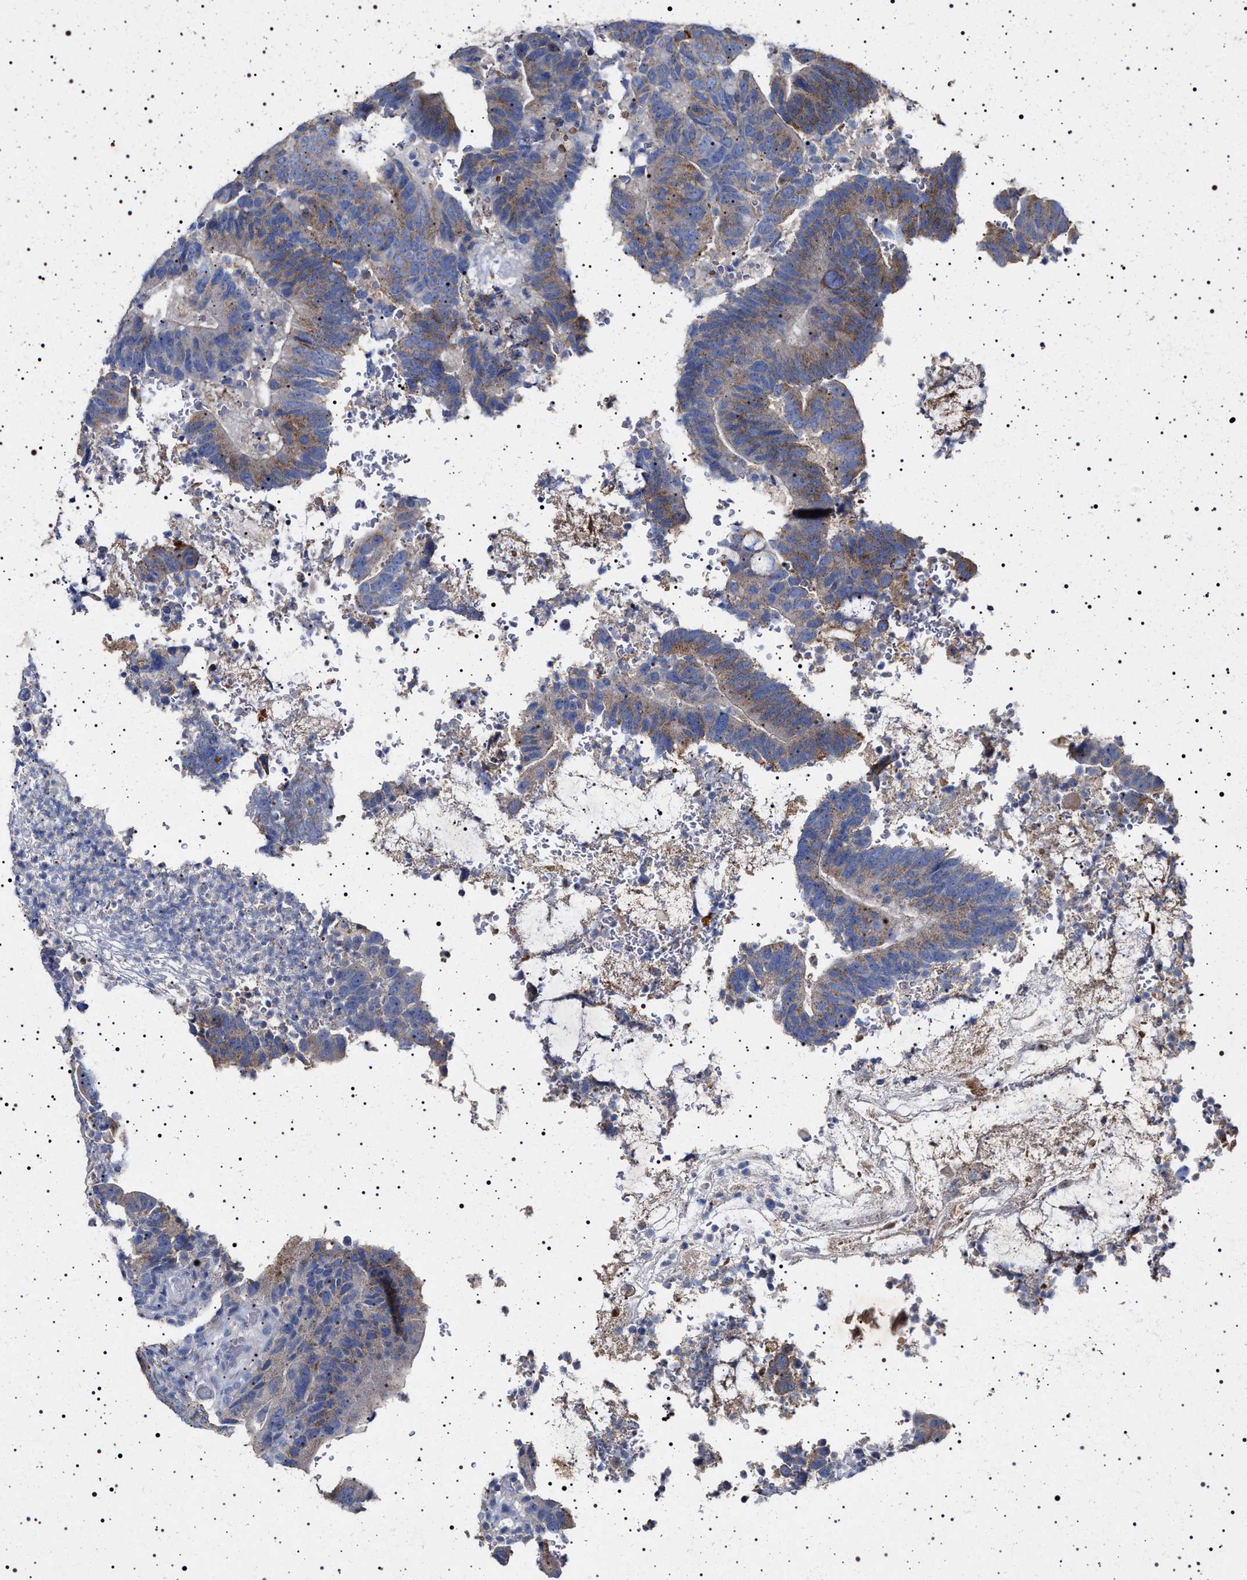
{"staining": {"intensity": "moderate", "quantity": "25%-75%", "location": "cytoplasmic/membranous"}, "tissue": "colorectal cancer", "cell_type": "Tumor cells", "image_type": "cancer", "snomed": [{"axis": "morphology", "description": "Adenocarcinoma, NOS"}, {"axis": "topography", "description": "Colon"}], "caption": "Immunohistochemical staining of human colorectal cancer exhibits medium levels of moderate cytoplasmic/membranous positivity in about 25%-75% of tumor cells. (IHC, brightfield microscopy, high magnification).", "gene": "NAALADL2", "patient": {"sex": "male", "age": 56}}